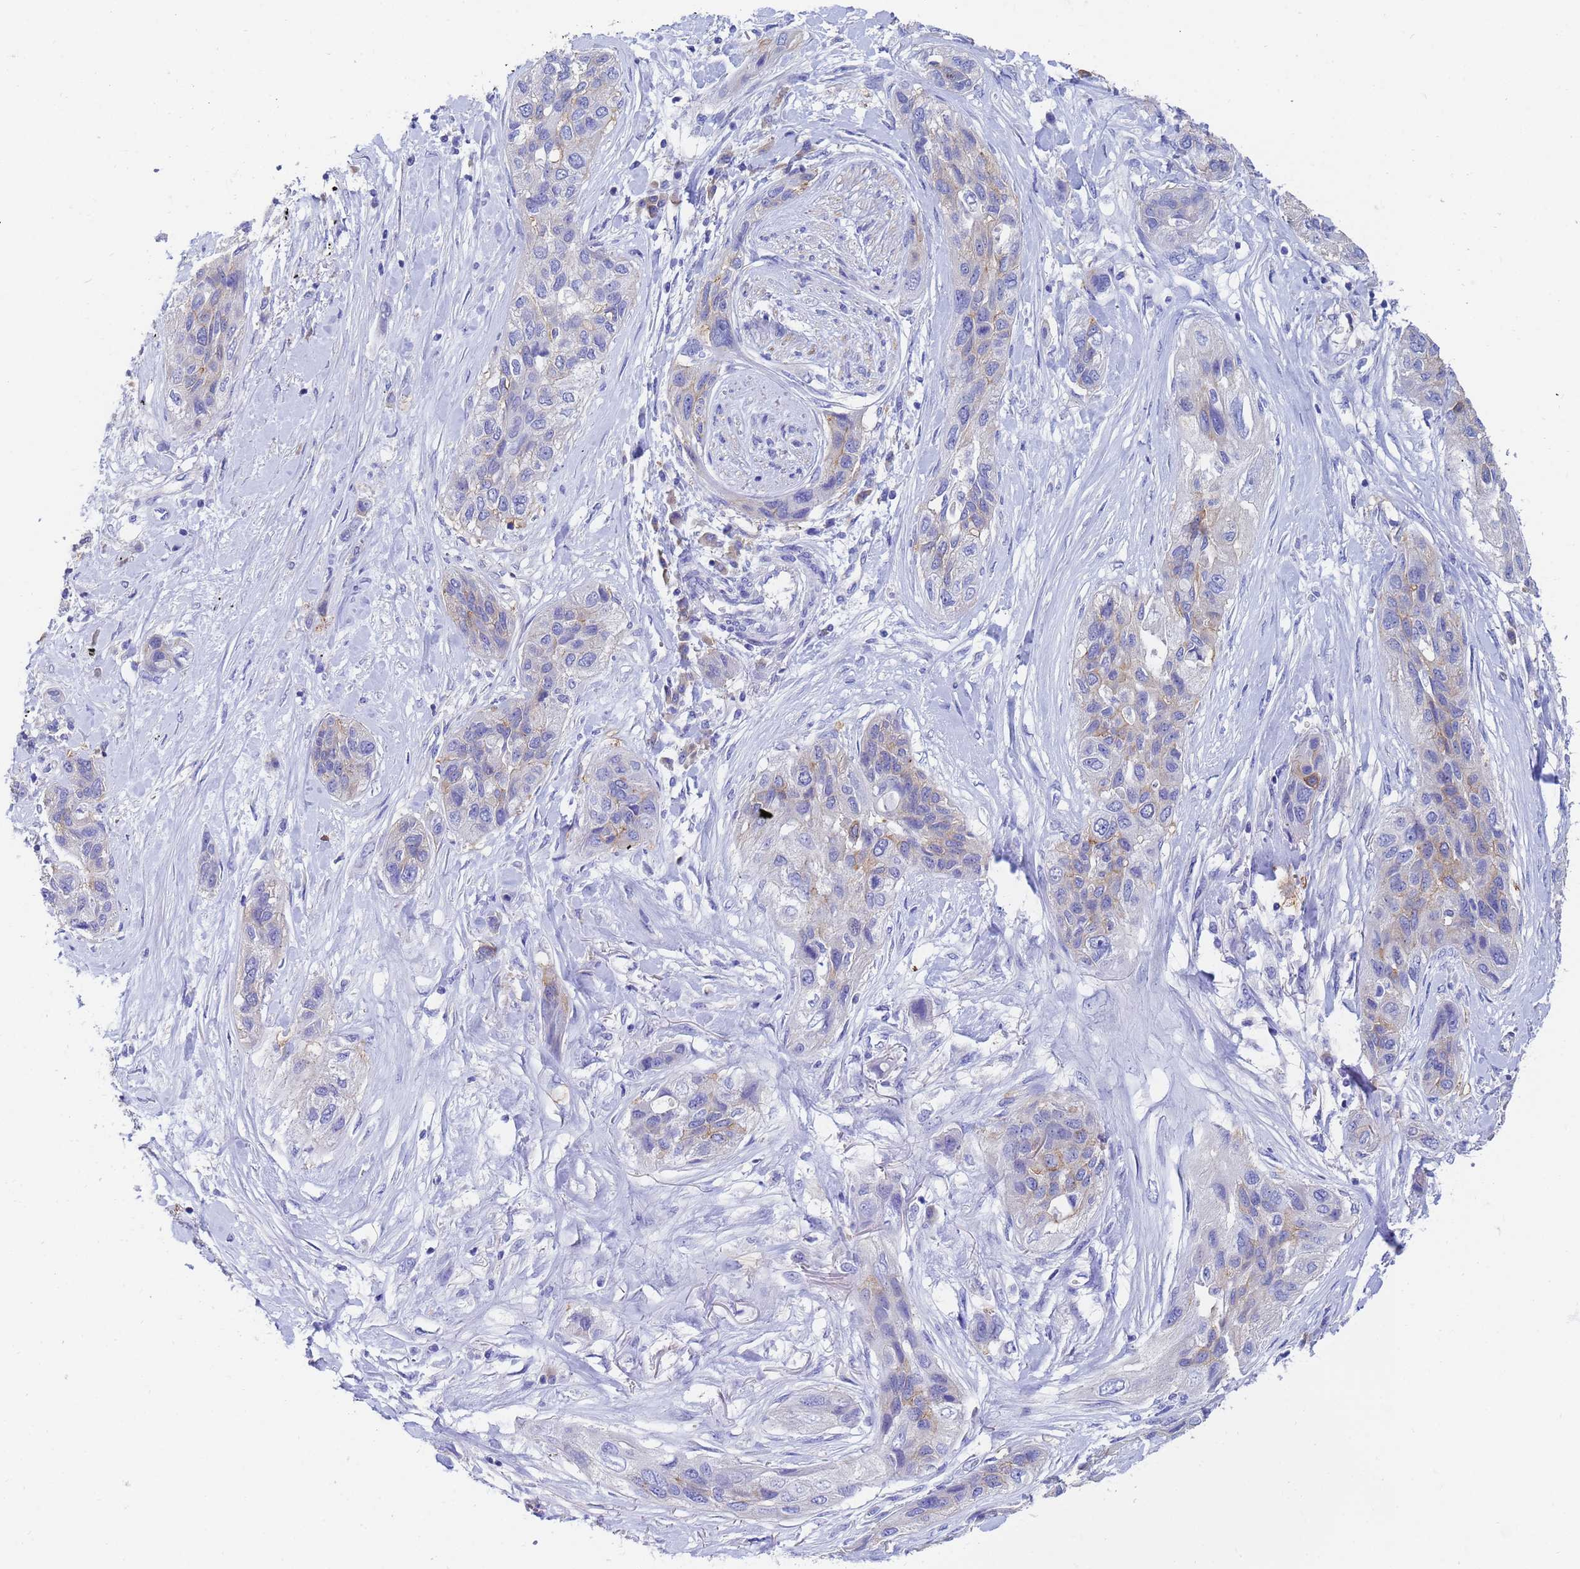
{"staining": {"intensity": "negative", "quantity": "none", "location": "none"}, "tissue": "lung cancer", "cell_type": "Tumor cells", "image_type": "cancer", "snomed": [{"axis": "morphology", "description": "Squamous cell carcinoma, NOS"}, {"axis": "topography", "description": "Lung"}], "caption": "Immunohistochemistry micrograph of human lung cancer stained for a protein (brown), which displays no staining in tumor cells.", "gene": "UBE2O", "patient": {"sex": "female", "age": 70}}